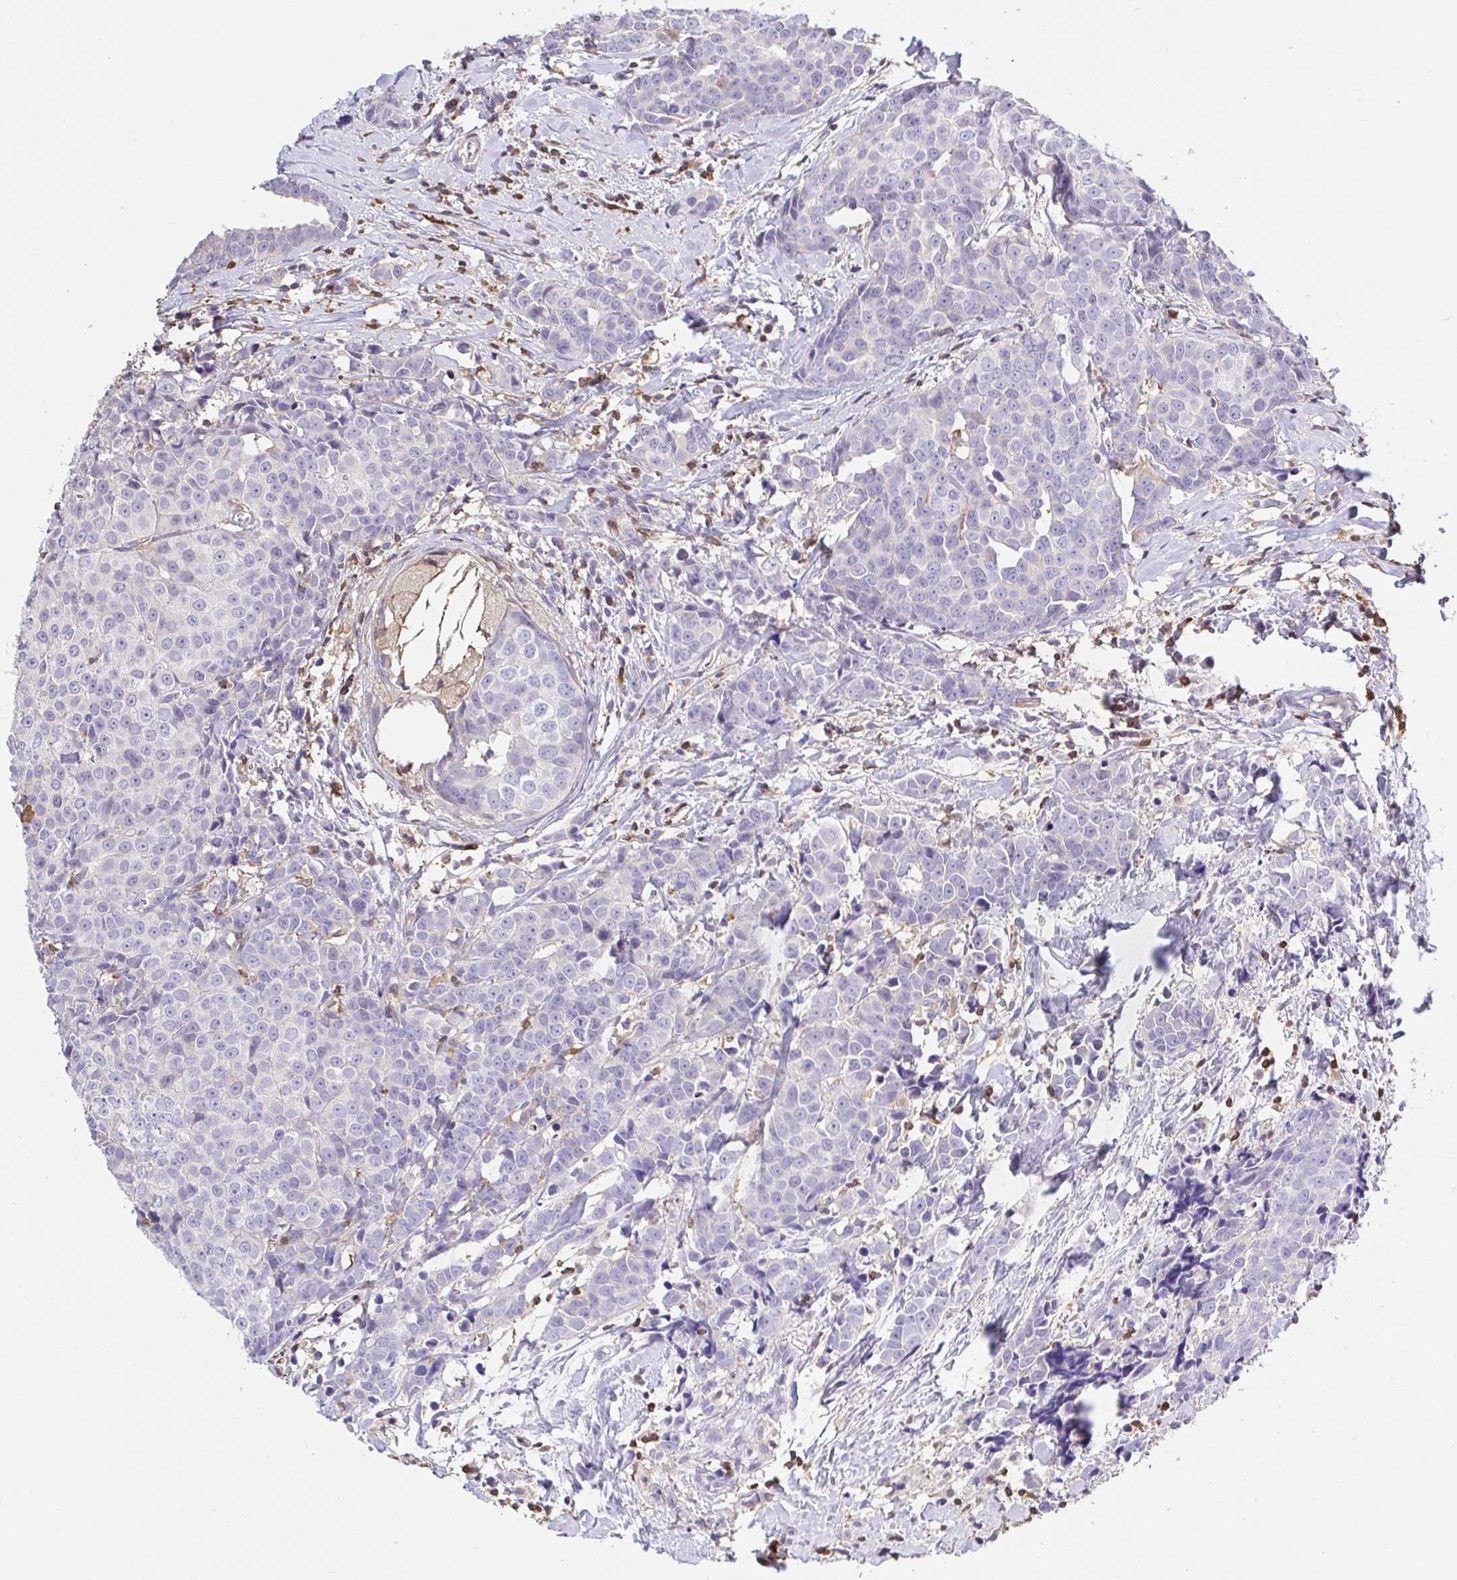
{"staining": {"intensity": "negative", "quantity": "none", "location": "none"}, "tissue": "breast cancer", "cell_type": "Tumor cells", "image_type": "cancer", "snomed": [{"axis": "morphology", "description": "Duct carcinoma"}, {"axis": "topography", "description": "Breast"}], "caption": "Immunohistochemical staining of invasive ductal carcinoma (breast) exhibits no significant staining in tumor cells.", "gene": "SKAP1", "patient": {"sex": "female", "age": 80}}